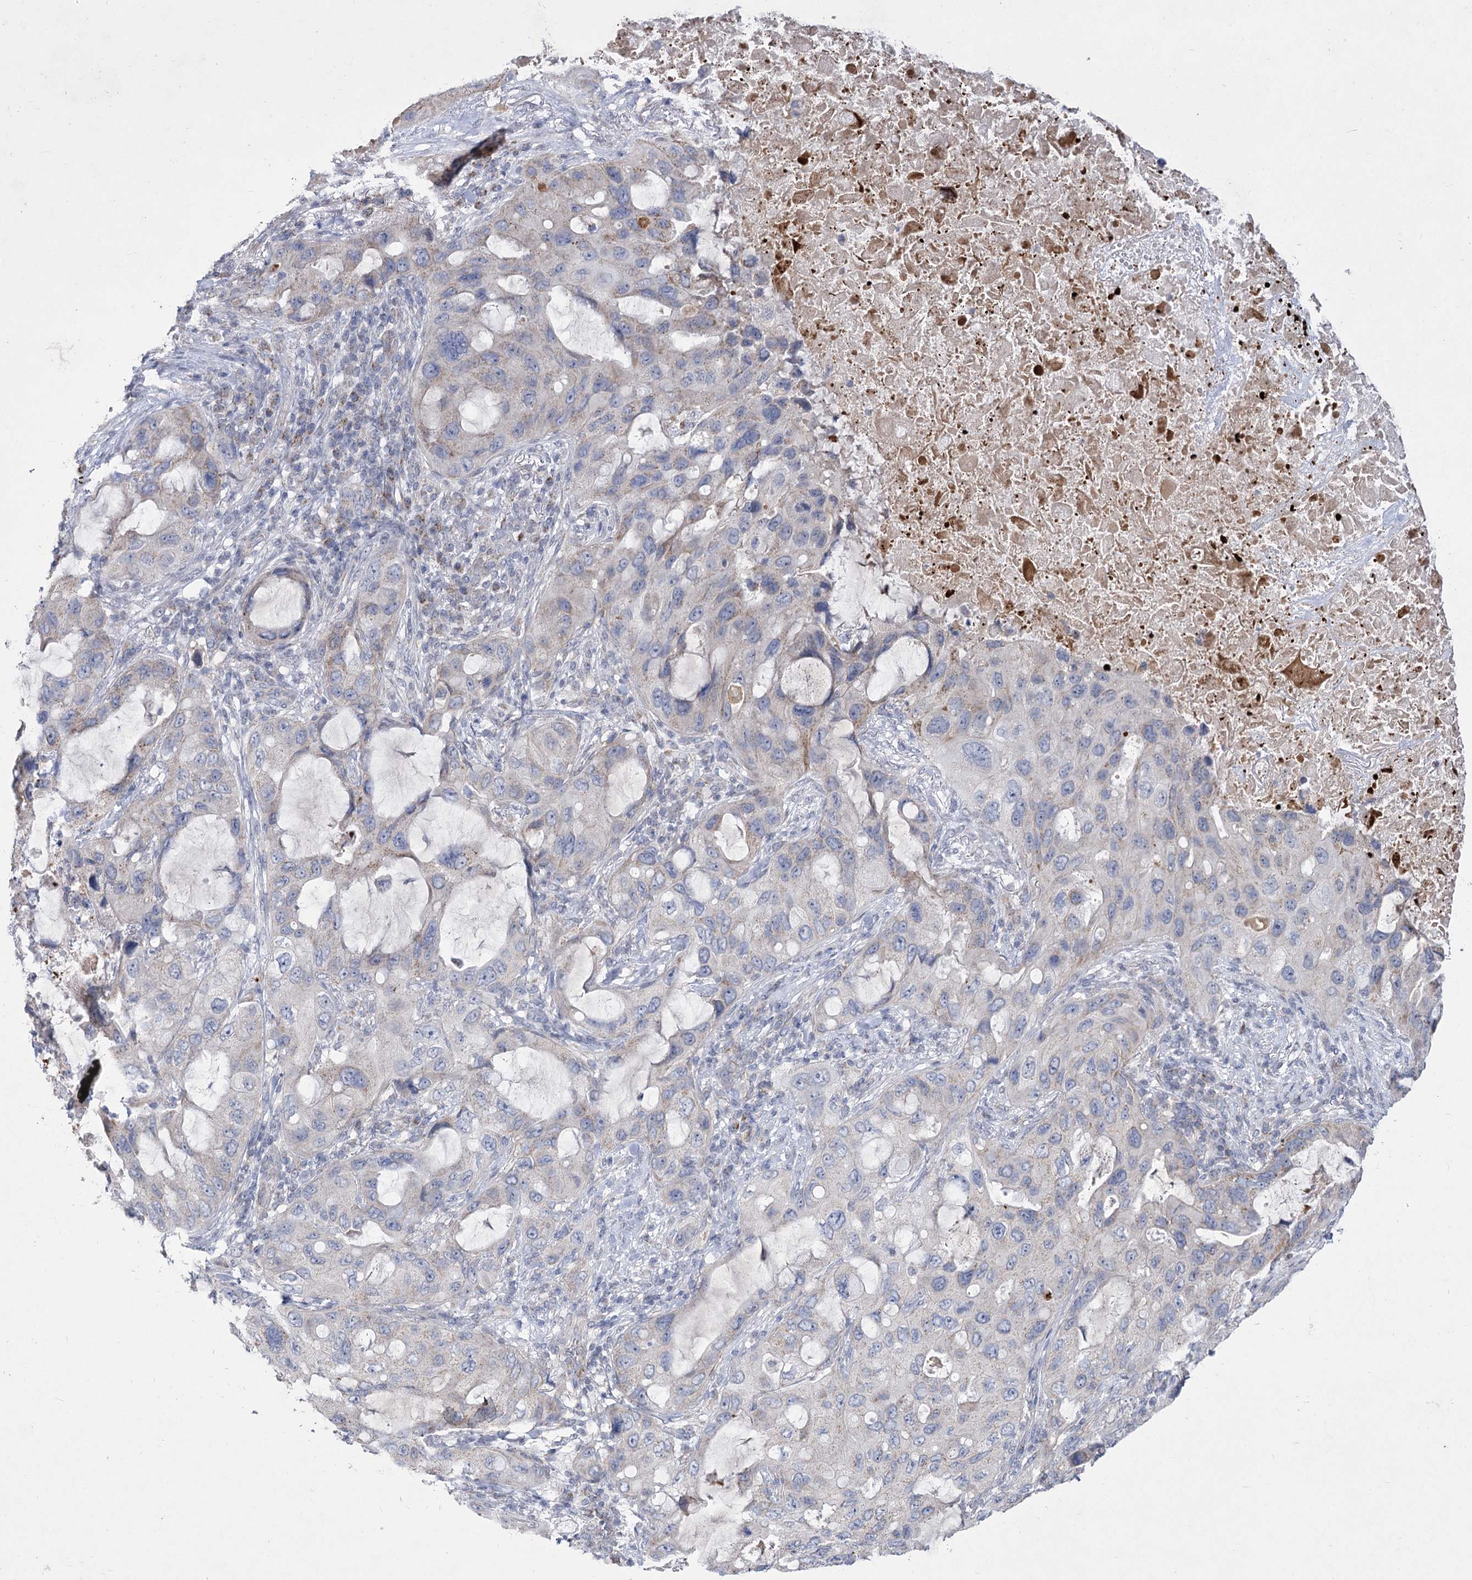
{"staining": {"intensity": "negative", "quantity": "none", "location": "none"}, "tissue": "lung cancer", "cell_type": "Tumor cells", "image_type": "cancer", "snomed": [{"axis": "morphology", "description": "Squamous cell carcinoma, NOS"}, {"axis": "topography", "description": "Lung"}], "caption": "Lung cancer (squamous cell carcinoma) stained for a protein using immunohistochemistry demonstrates no staining tumor cells.", "gene": "PDHB", "patient": {"sex": "female", "age": 73}}